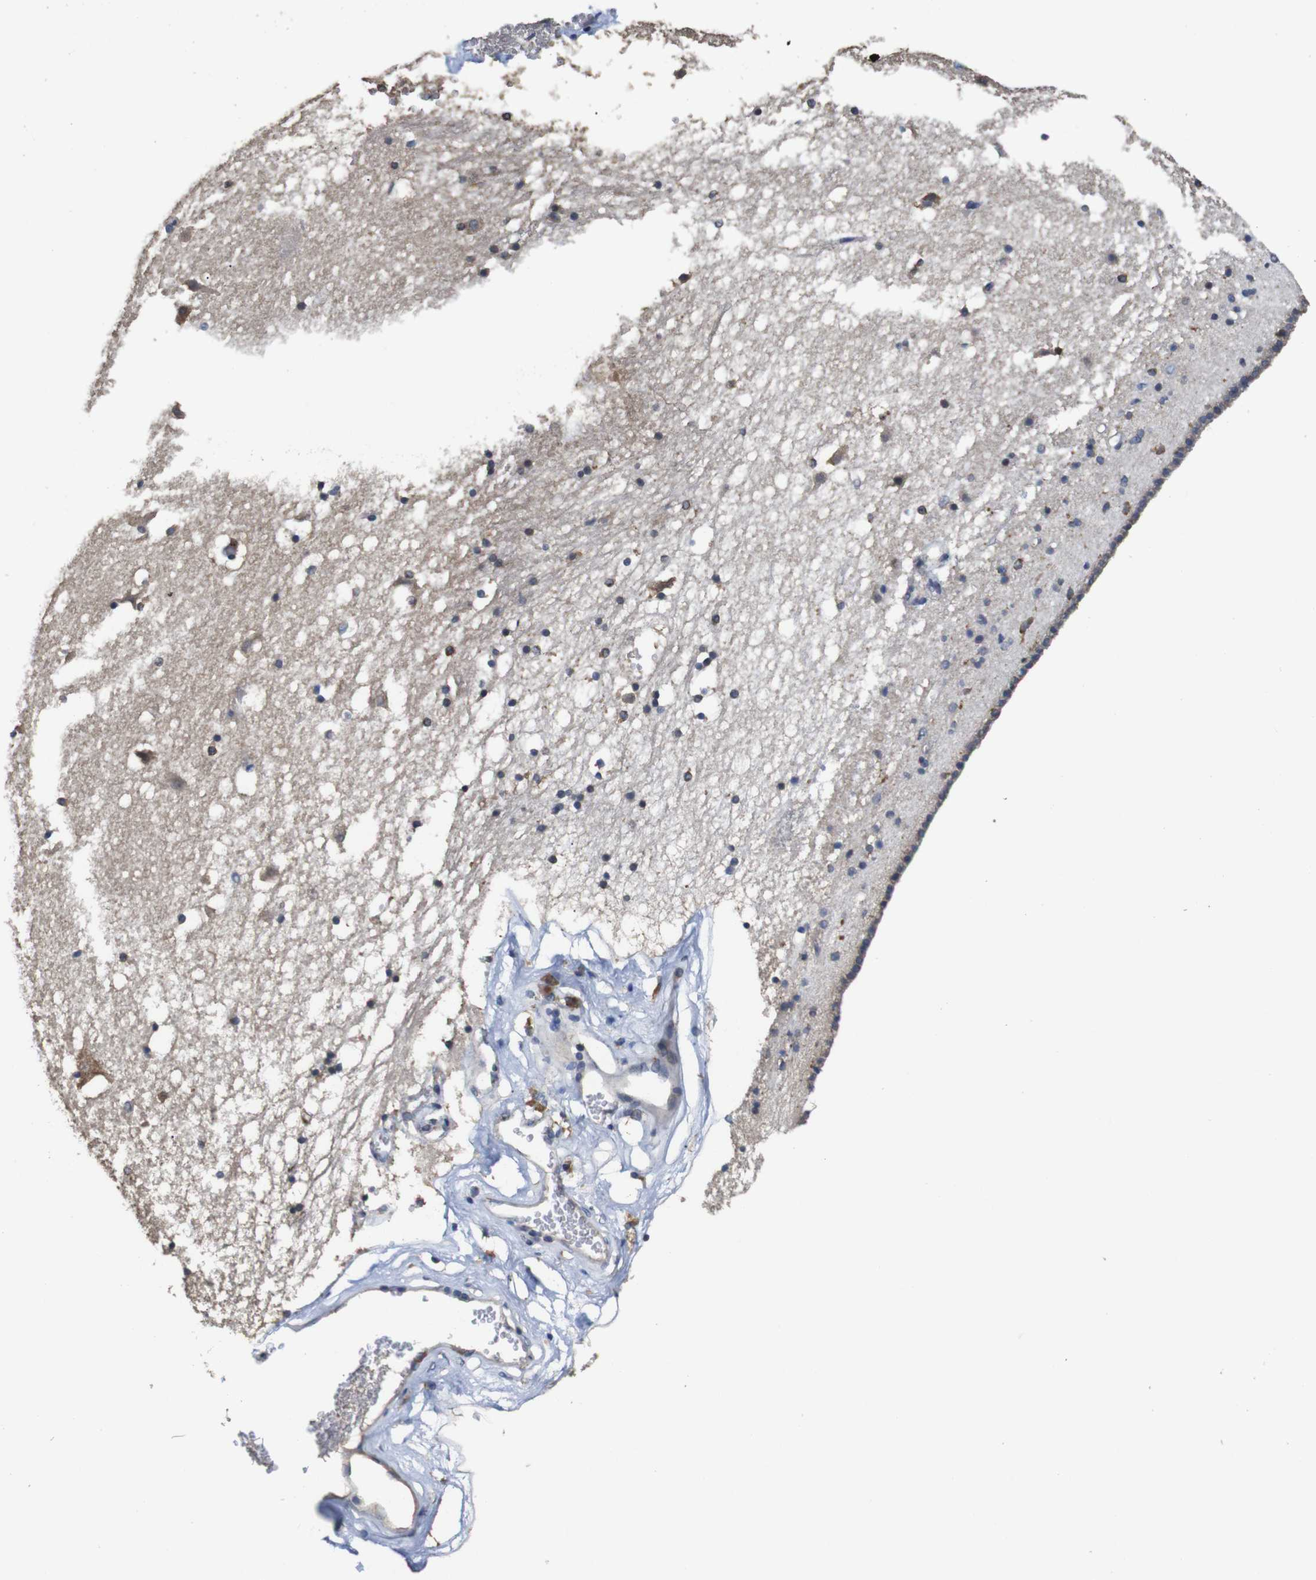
{"staining": {"intensity": "moderate", "quantity": "<25%", "location": "cytoplasmic/membranous"}, "tissue": "caudate", "cell_type": "Glial cells", "image_type": "normal", "snomed": [{"axis": "morphology", "description": "Normal tissue, NOS"}, {"axis": "topography", "description": "Lateral ventricle wall"}], "caption": "Immunohistochemistry of normal human caudate shows low levels of moderate cytoplasmic/membranous expression in about <25% of glial cells.", "gene": "ARHGAP24", "patient": {"sex": "male", "age": 45}}